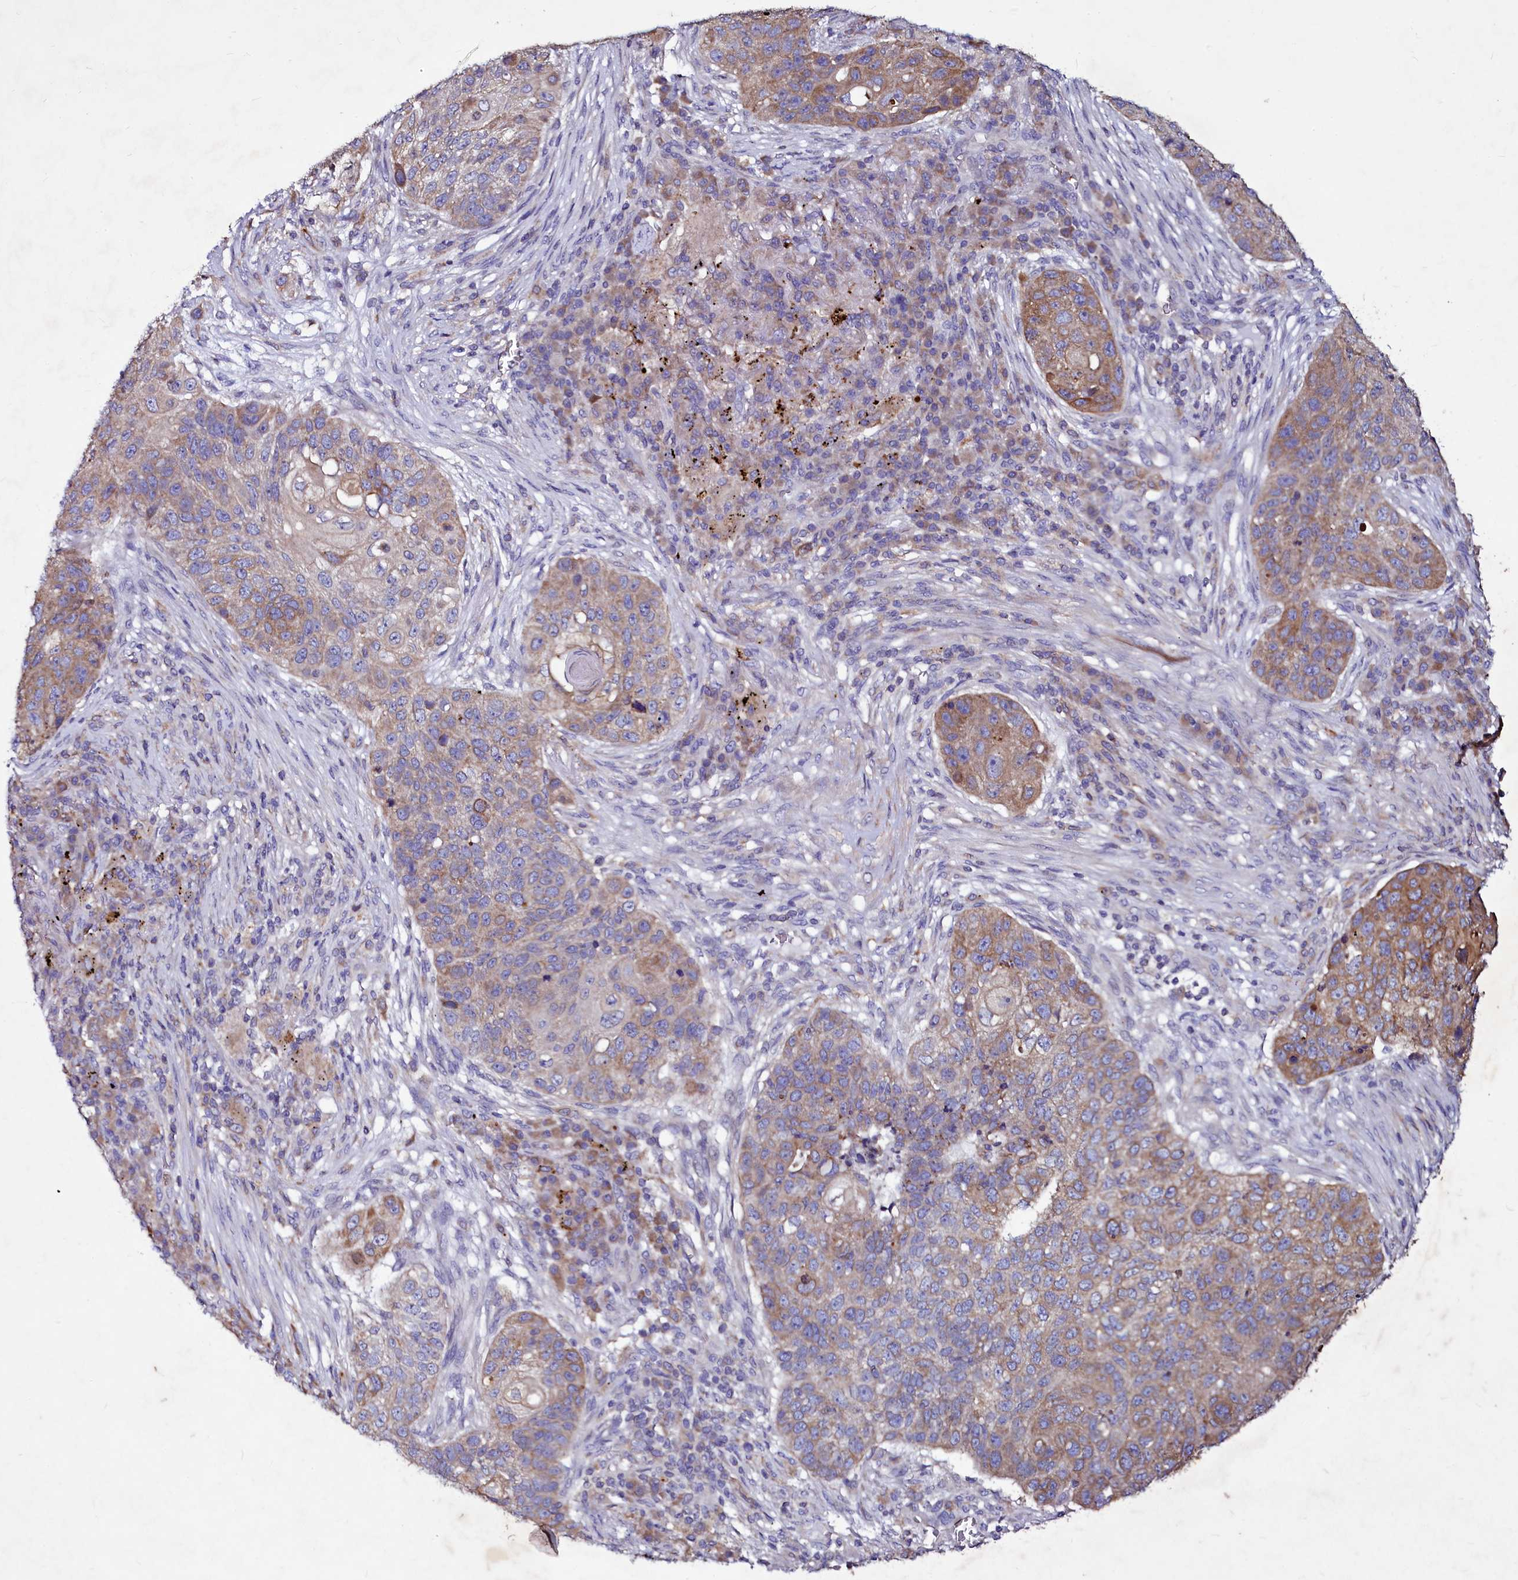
{"staining": {"intensity": "moderate", "quantity": "<25%", "location": "cytoplasmic/membranous"}, "tissue": "lung cancer", "cell_type": "Tumor cells", "image_type": "cancer", "snomed": [{"axis": "morphology", "description": "Squamous cell carcinoma, NOS"}, {"axis": "topography", "description": "Lung"}], "caption": "Immunohistochemical staining of lung cancer reveals low levels of moderate cytoplasmic/membranous protein positivity in approximately <25% of tumor cells. Immunohistochemistry (ihc) stains the protein of interest in brown and the nuclei are stained blue.", "gene": "SELENOT", "patient": {"sex": "female", "age": 63}}